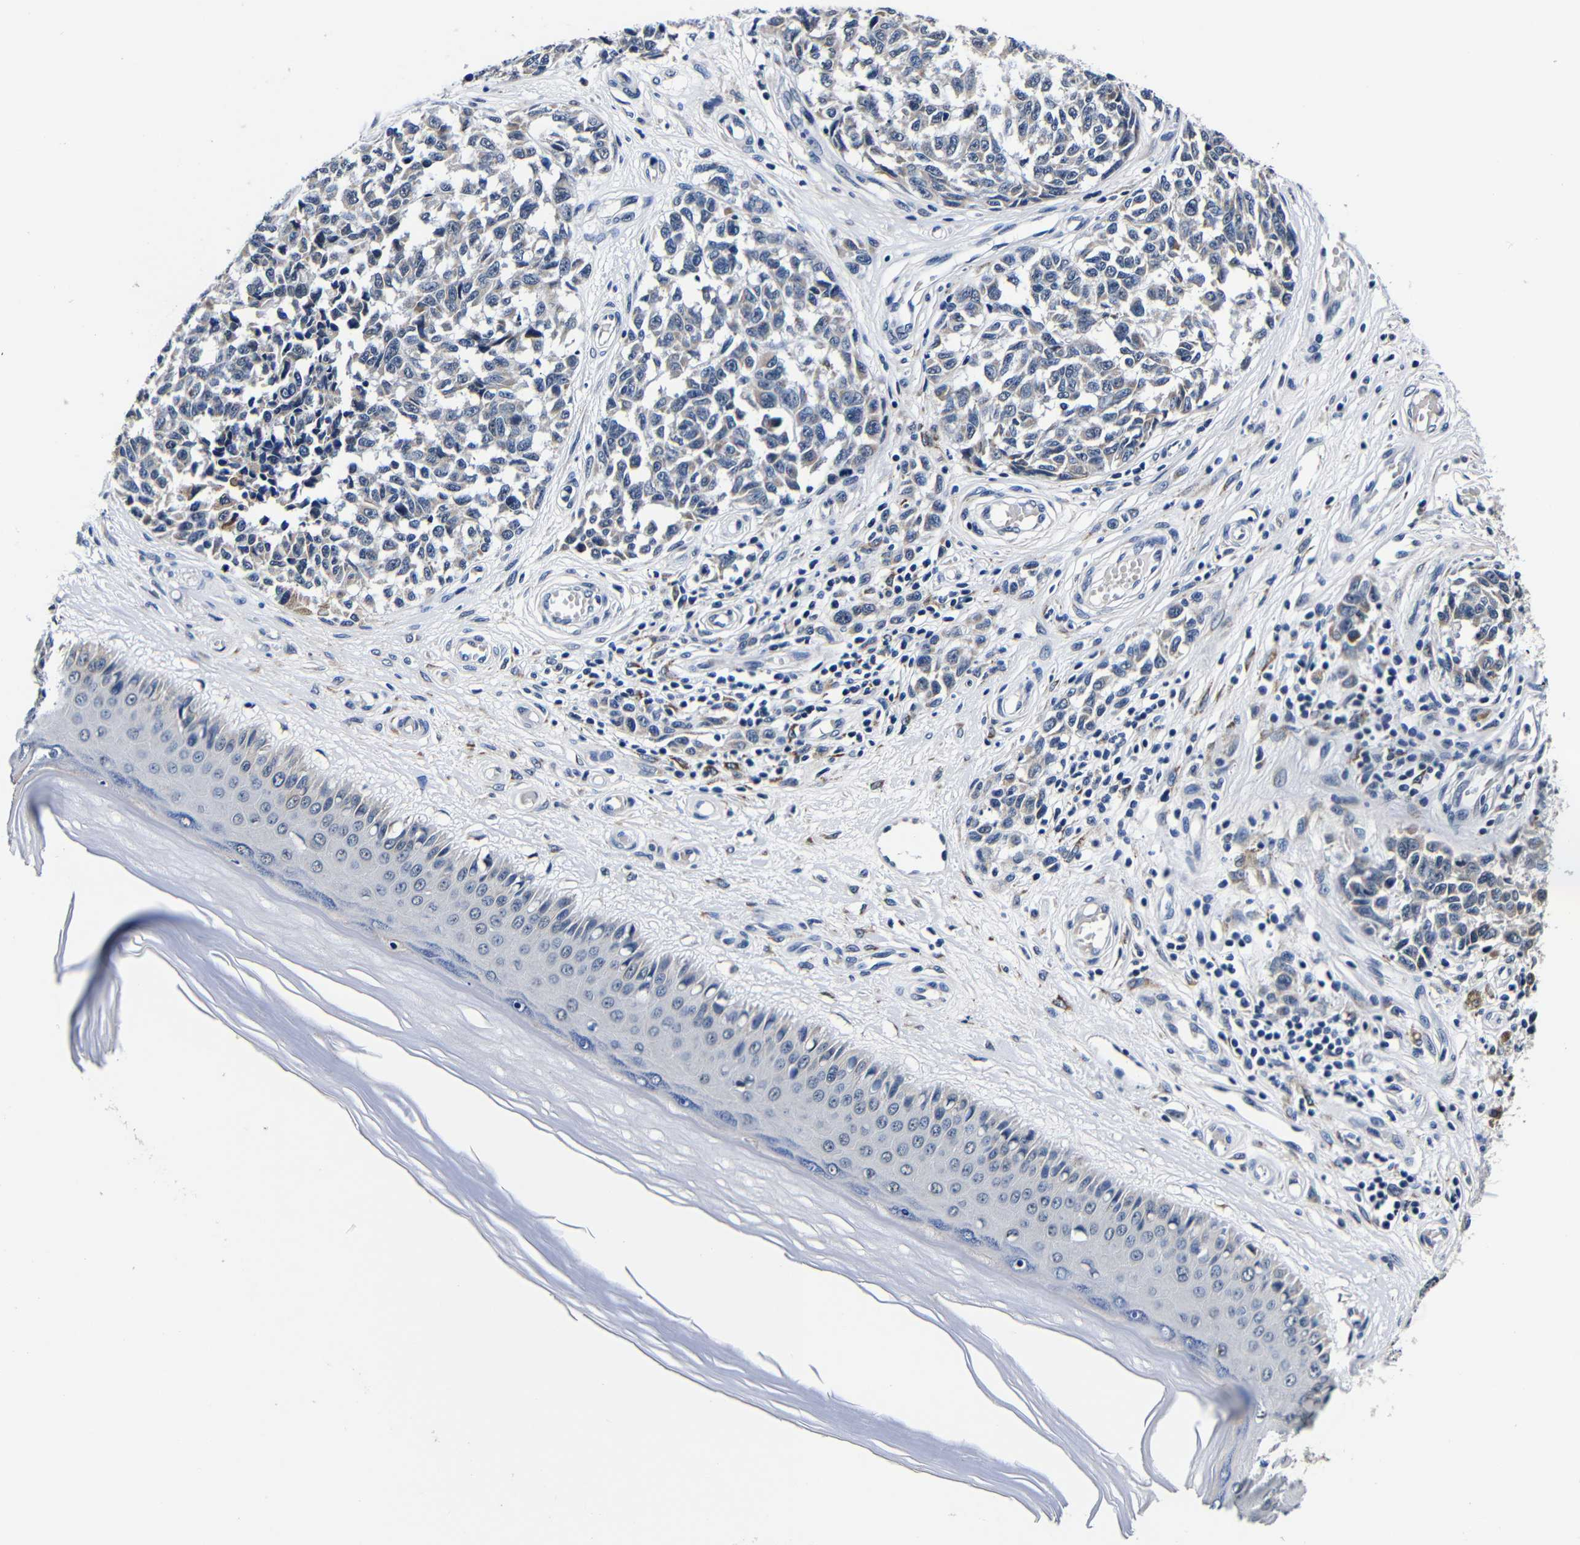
{"staining": {"intensity": "moderate", "quantity": "<25%", "location": "cytoplasmic/membranous"}, "tissue": "melanoma", "cell_type": "Tumor cells", "image_type": "cancer", "snomed": [{"axis": "morphology", "description": "Malignant melanoma, NOS"}, {"axis": "topography", "description": "Skin"}], "caption": "This is a micrograph of immunohistochemistry (IHC) staining of malignant melanoma, which shows moderate expression in the cytoplasmic/membranous of tumor cells.", "gene": "DEPP1", "patient": {"sex": "female", "age": 64}}